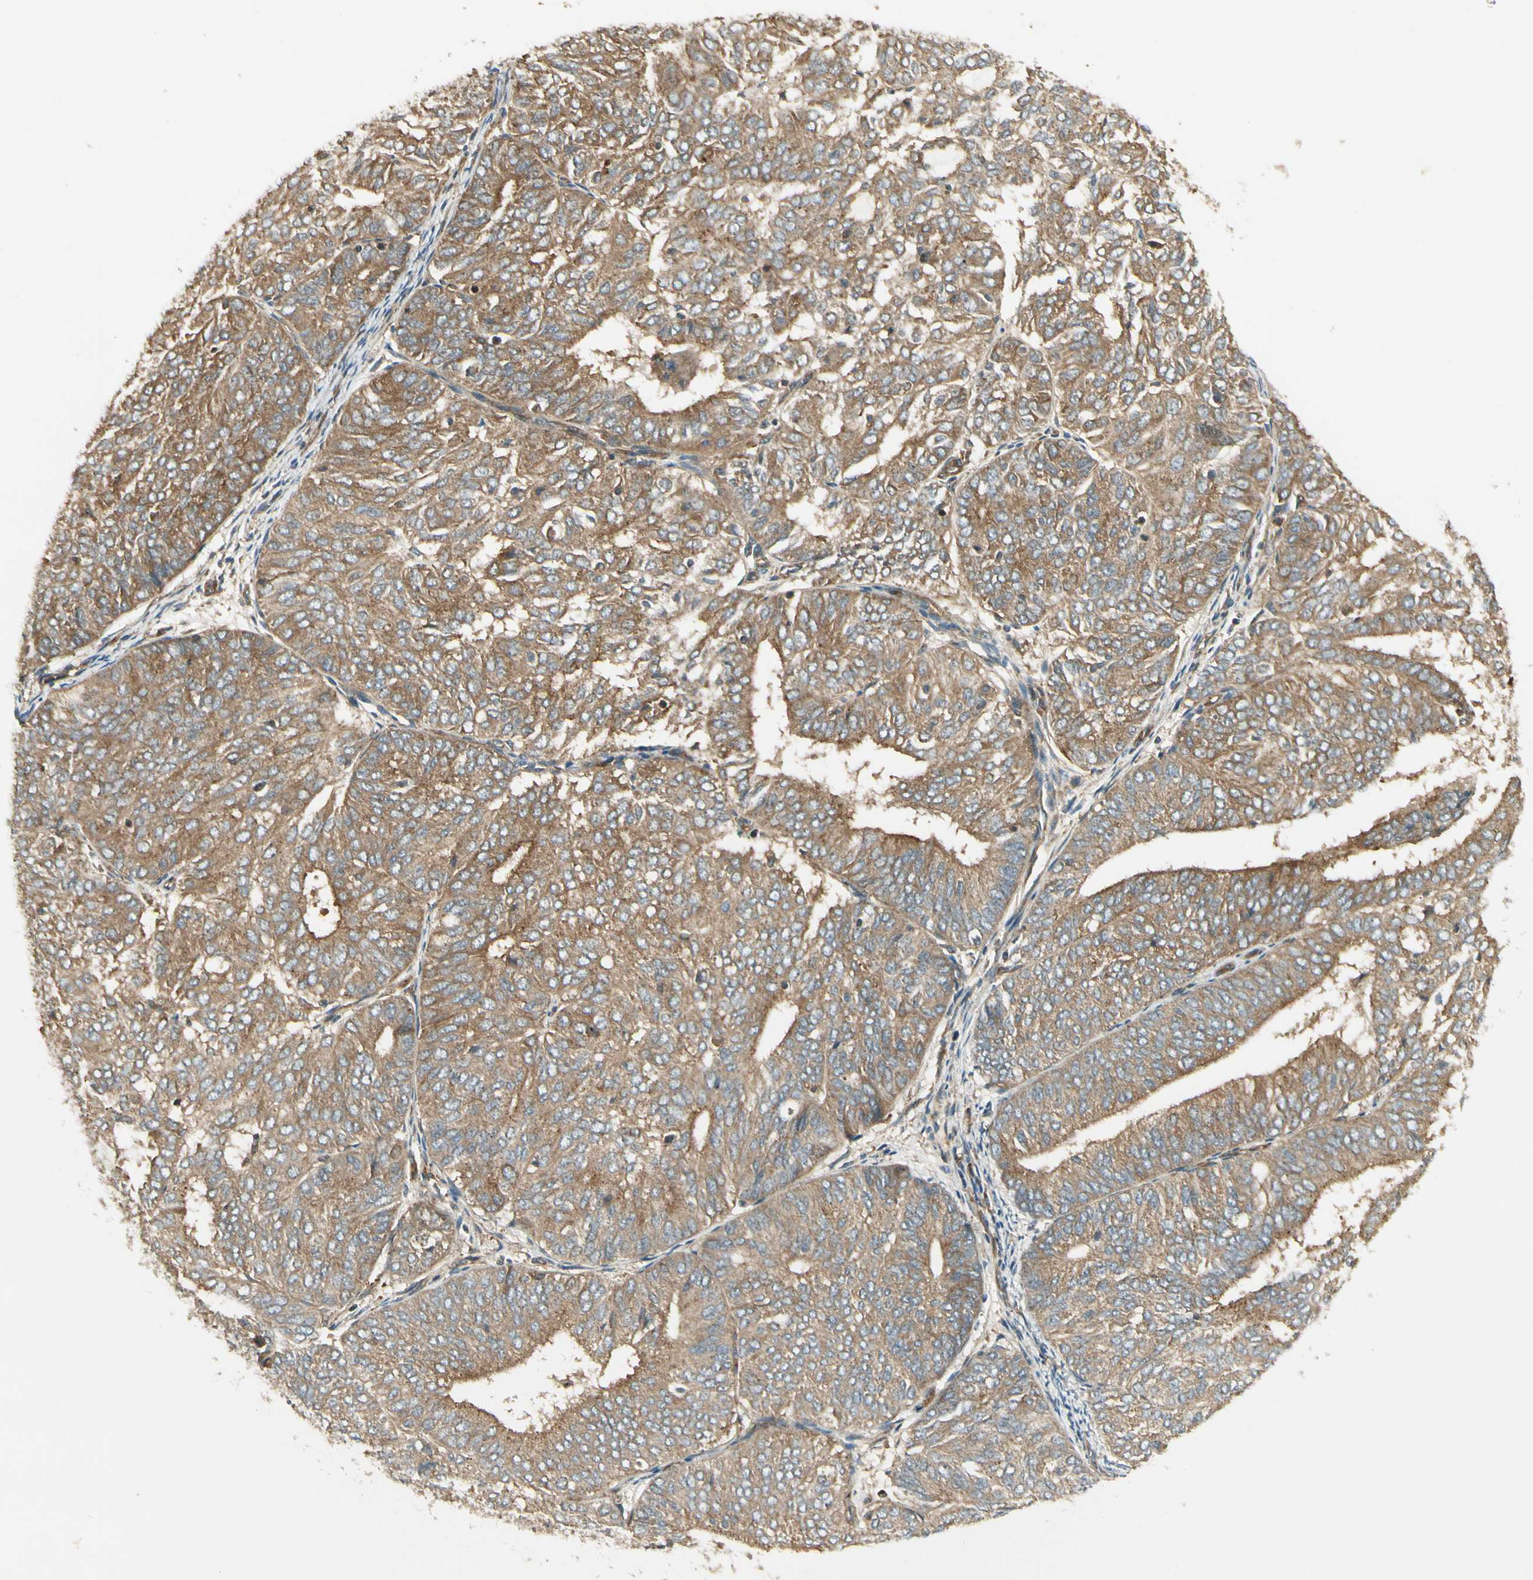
{"staining": {"intensity": "moderate", "quantity": ">75%", "location": "cytoplasmic/membranous"}, "tissue": "endometrial cancer", "cell_type": "Tumor cells", "image_type": "cancer", "snomed": [{"axis": "morphology", "description": "Adenocarcinoma, NOS"}, {"axis": "topography", "description": "Uterus"}], "caption": "Immunohistochemical staining of endometrial cancer shows medium levels of moderate cytoplasmic/membranous protein expression in about >75% of tumor cells. Using DAB (brown) and hematoxylin (blue) stains, captured at high magnification using brightfield microscopy.", "gene": "FKBP15", "patient": {"sex": "female", "age": 60}}